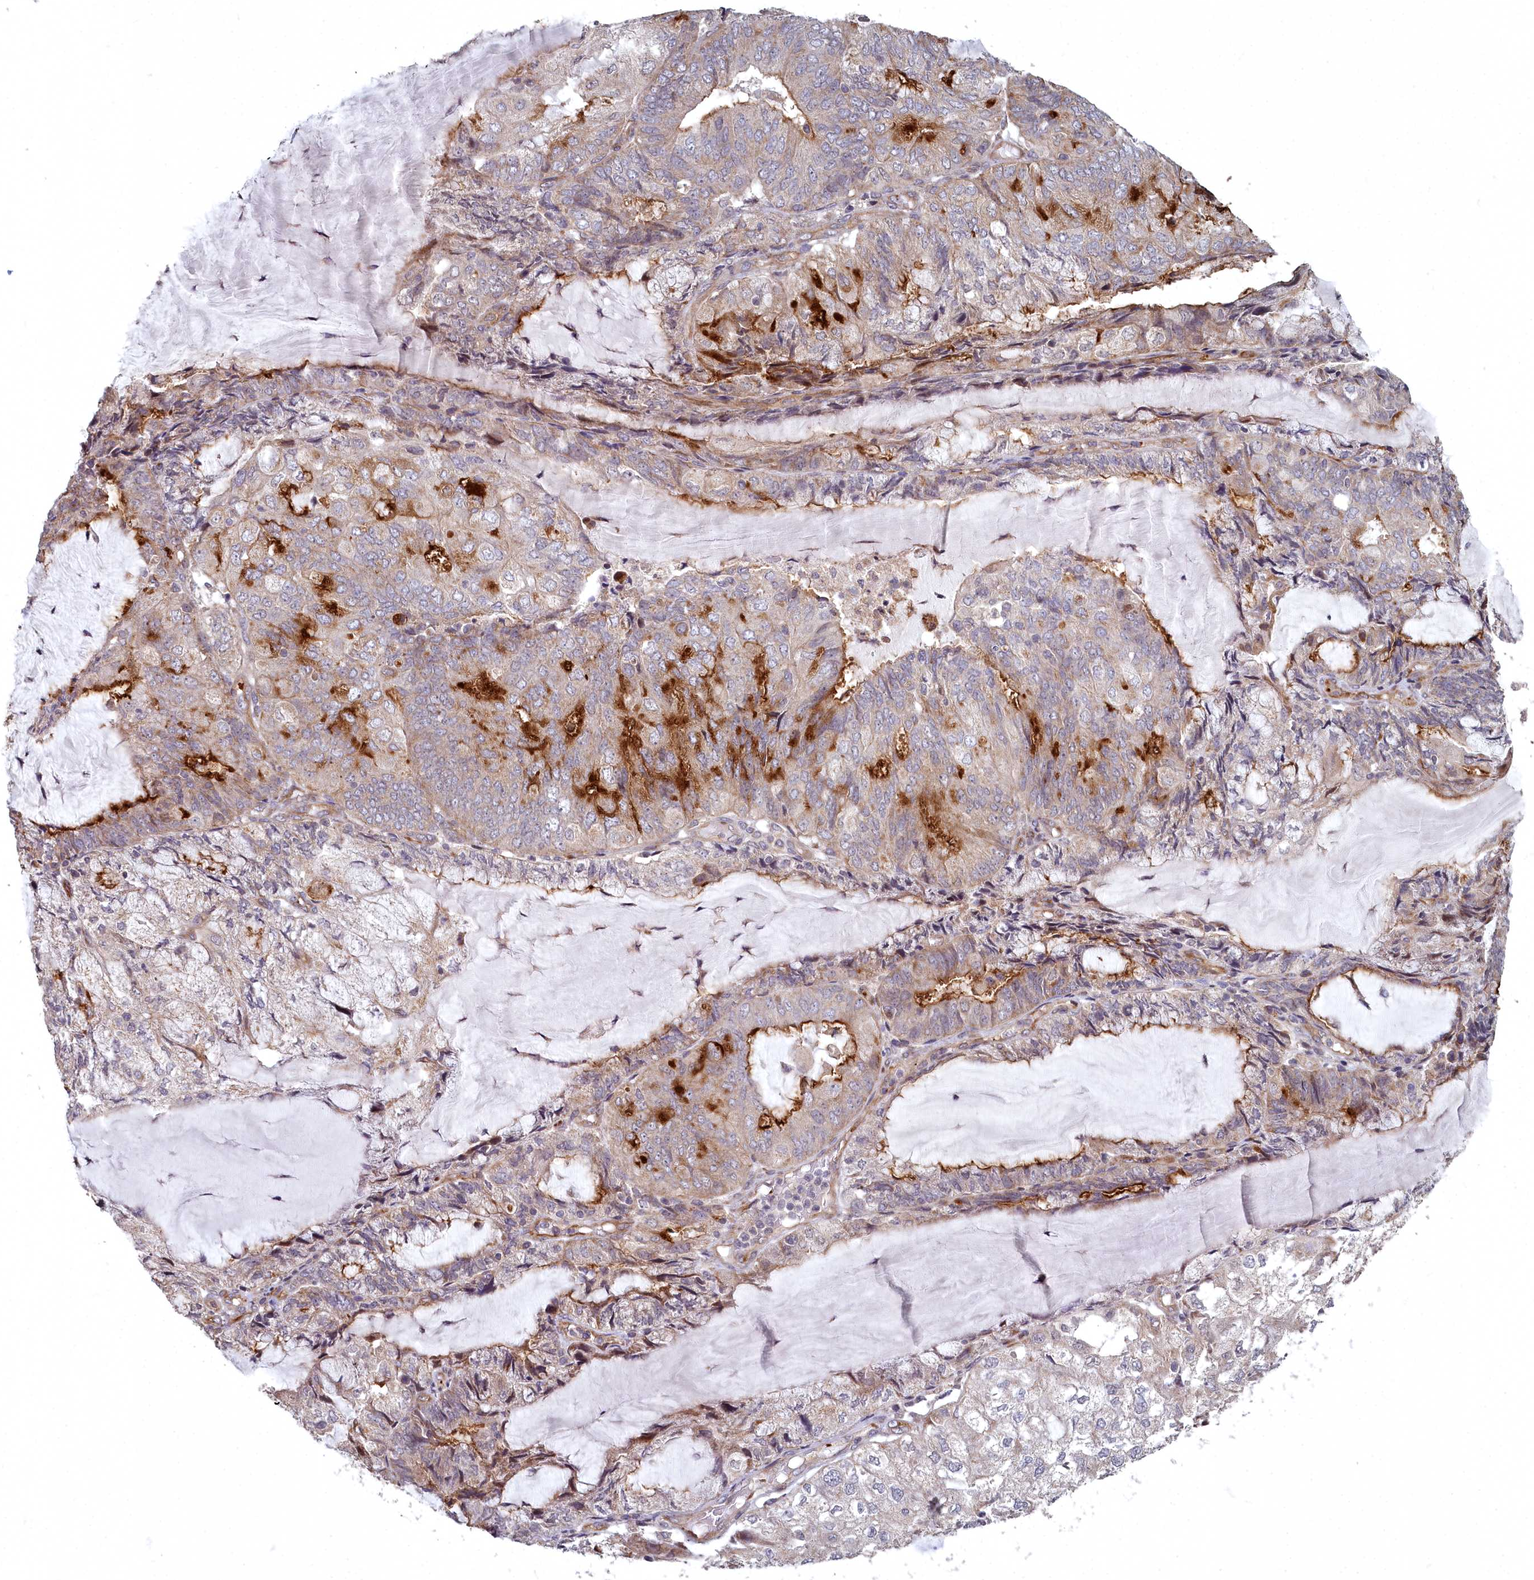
{"staining": {"intensity": "strong", "quantity": "<25%", "location": "cytoplasmic/membranous"}, "tissue": "endometrial cancer", "cell_type": "Tumor cells", "image_type": "cancer", "snomed": [{"axis": "morphology", "description": "Adenocarcinoma, NOS"}, {"axis": "topography", "description": "Endometrium"}], "caption": "Adenocarcinoma (endometrial) tissue demonstrates strong cytoplasmic/membranous expression in about <25% of tumor cells, visualized by immunohistochemistry. (Brightfield microscopy of DAB IHC at high magnification).", "gene": "TSPYL4", "patient": {"sex": "female", "age": 81}}